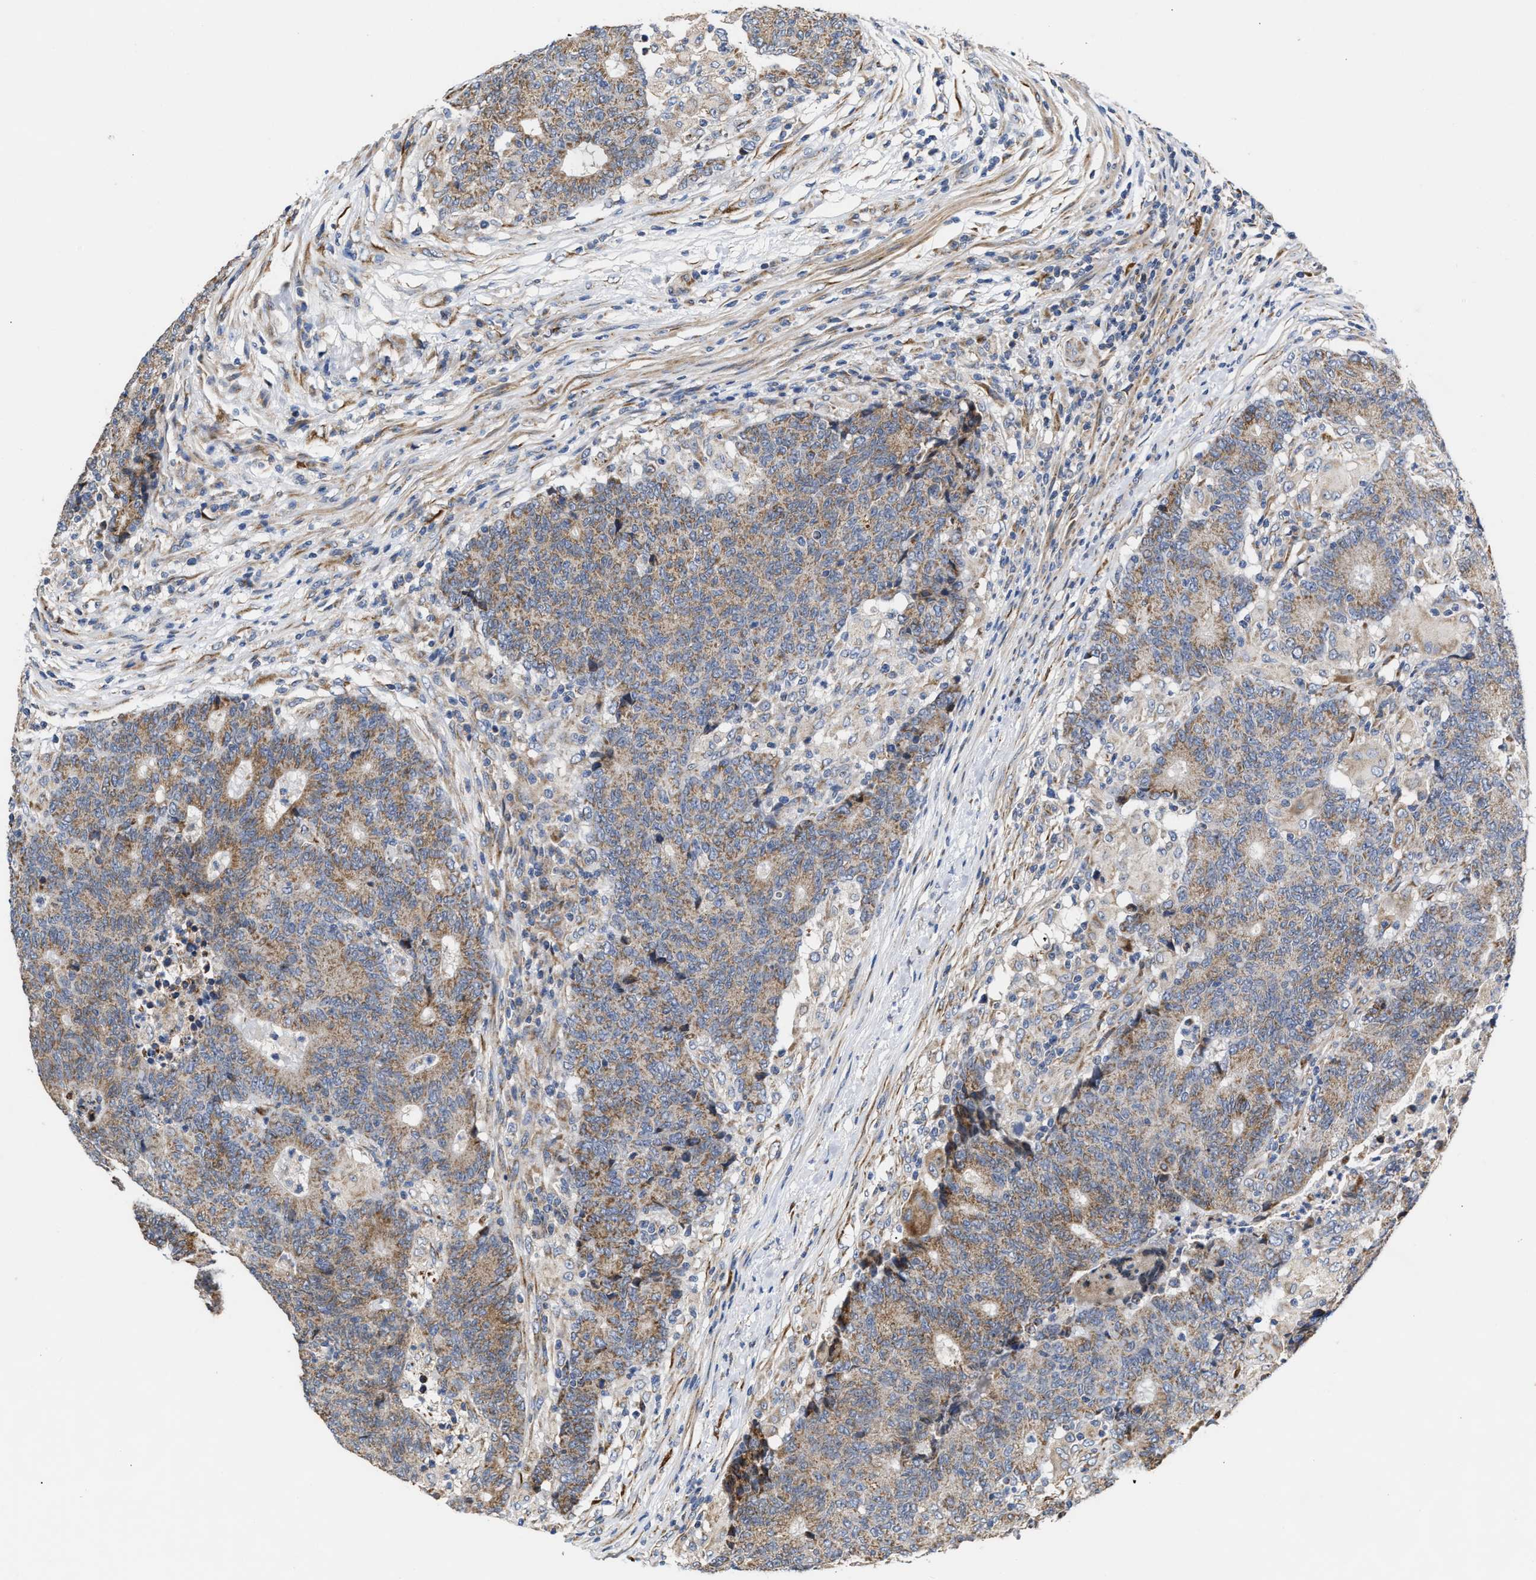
{"staining": {"intensity": "moderate", "quantity": ">75%", "location": "cytoplasmic/membranous"}, "tissue": "colorectal cancer", "cell_type": "Tumor cells", "image_type": "cancer", "snomed": [{"axis": "morphology", "description": "Normal tissue, NOS"}, {"axis": "morphology", "description": "Adenocarcinoma, NOS"}, {"axis": "topography", "description": "Colon"}], "caption": "This micrograph demonstrates IHC staining of human colorectal cancer, with medium moderate cytoplasmic/membranous staining in approximately >75% of tumor cells.", "gene": "MALSU1", "patient": {"sex": "female", "age": 75}}